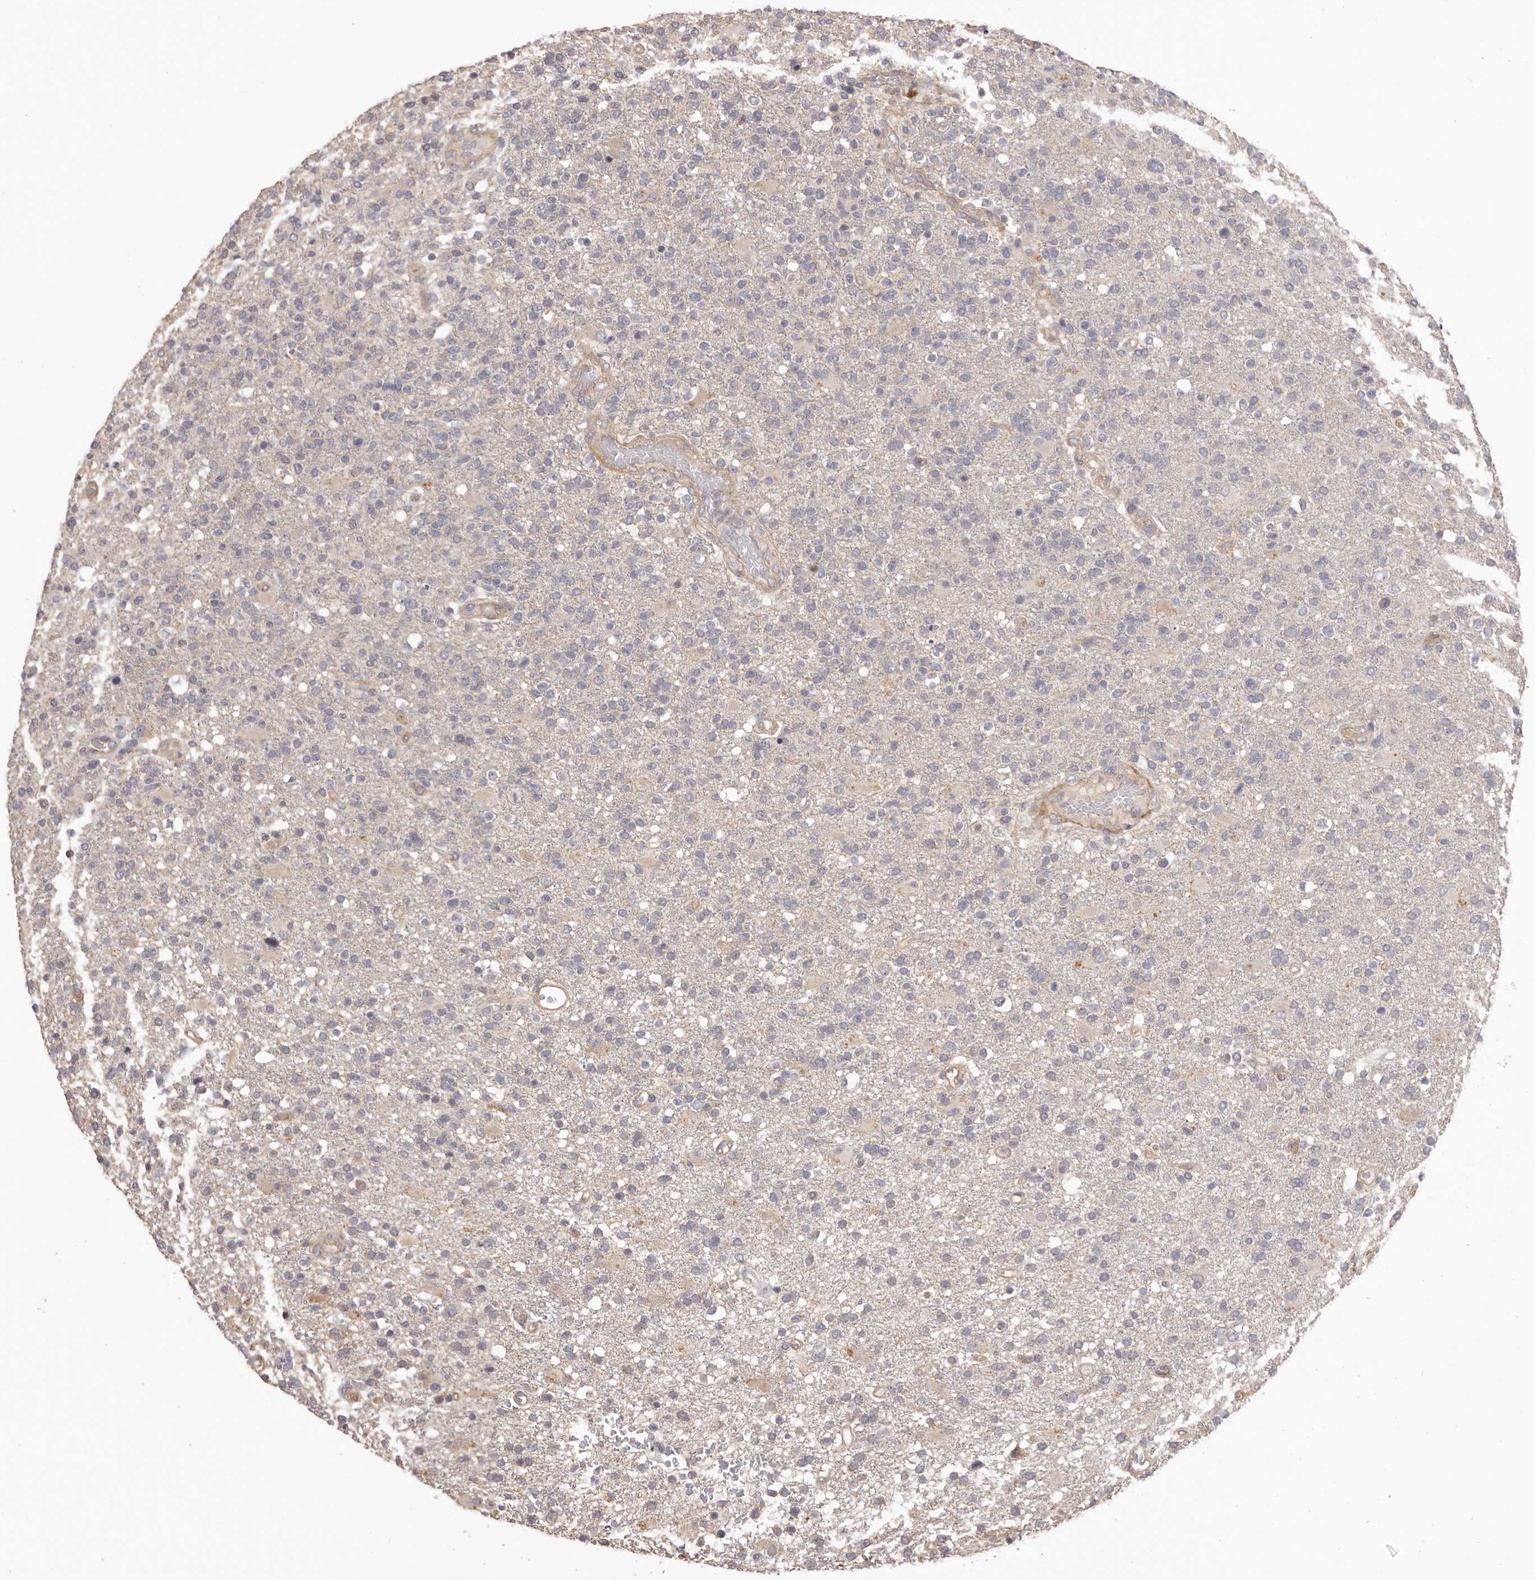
{"staining": {"intensity": "negative", "quantity": "none", "location": "none"}, "tissue": "glioma", "cell_type": "Tumor cells", "image_type": "cancer", "snomed": [{"axis": "morphology", "description": "Glioma, malignant, High grade"}, {"axis": "topography", "description": "Brain"}], "caption": "Glioma stained for a protein using immunohistochemistry (IHC) demonstrates no positivity tumor cells.", "gene": "HRH1", "patient": {"sex": "male", "age": 72}}